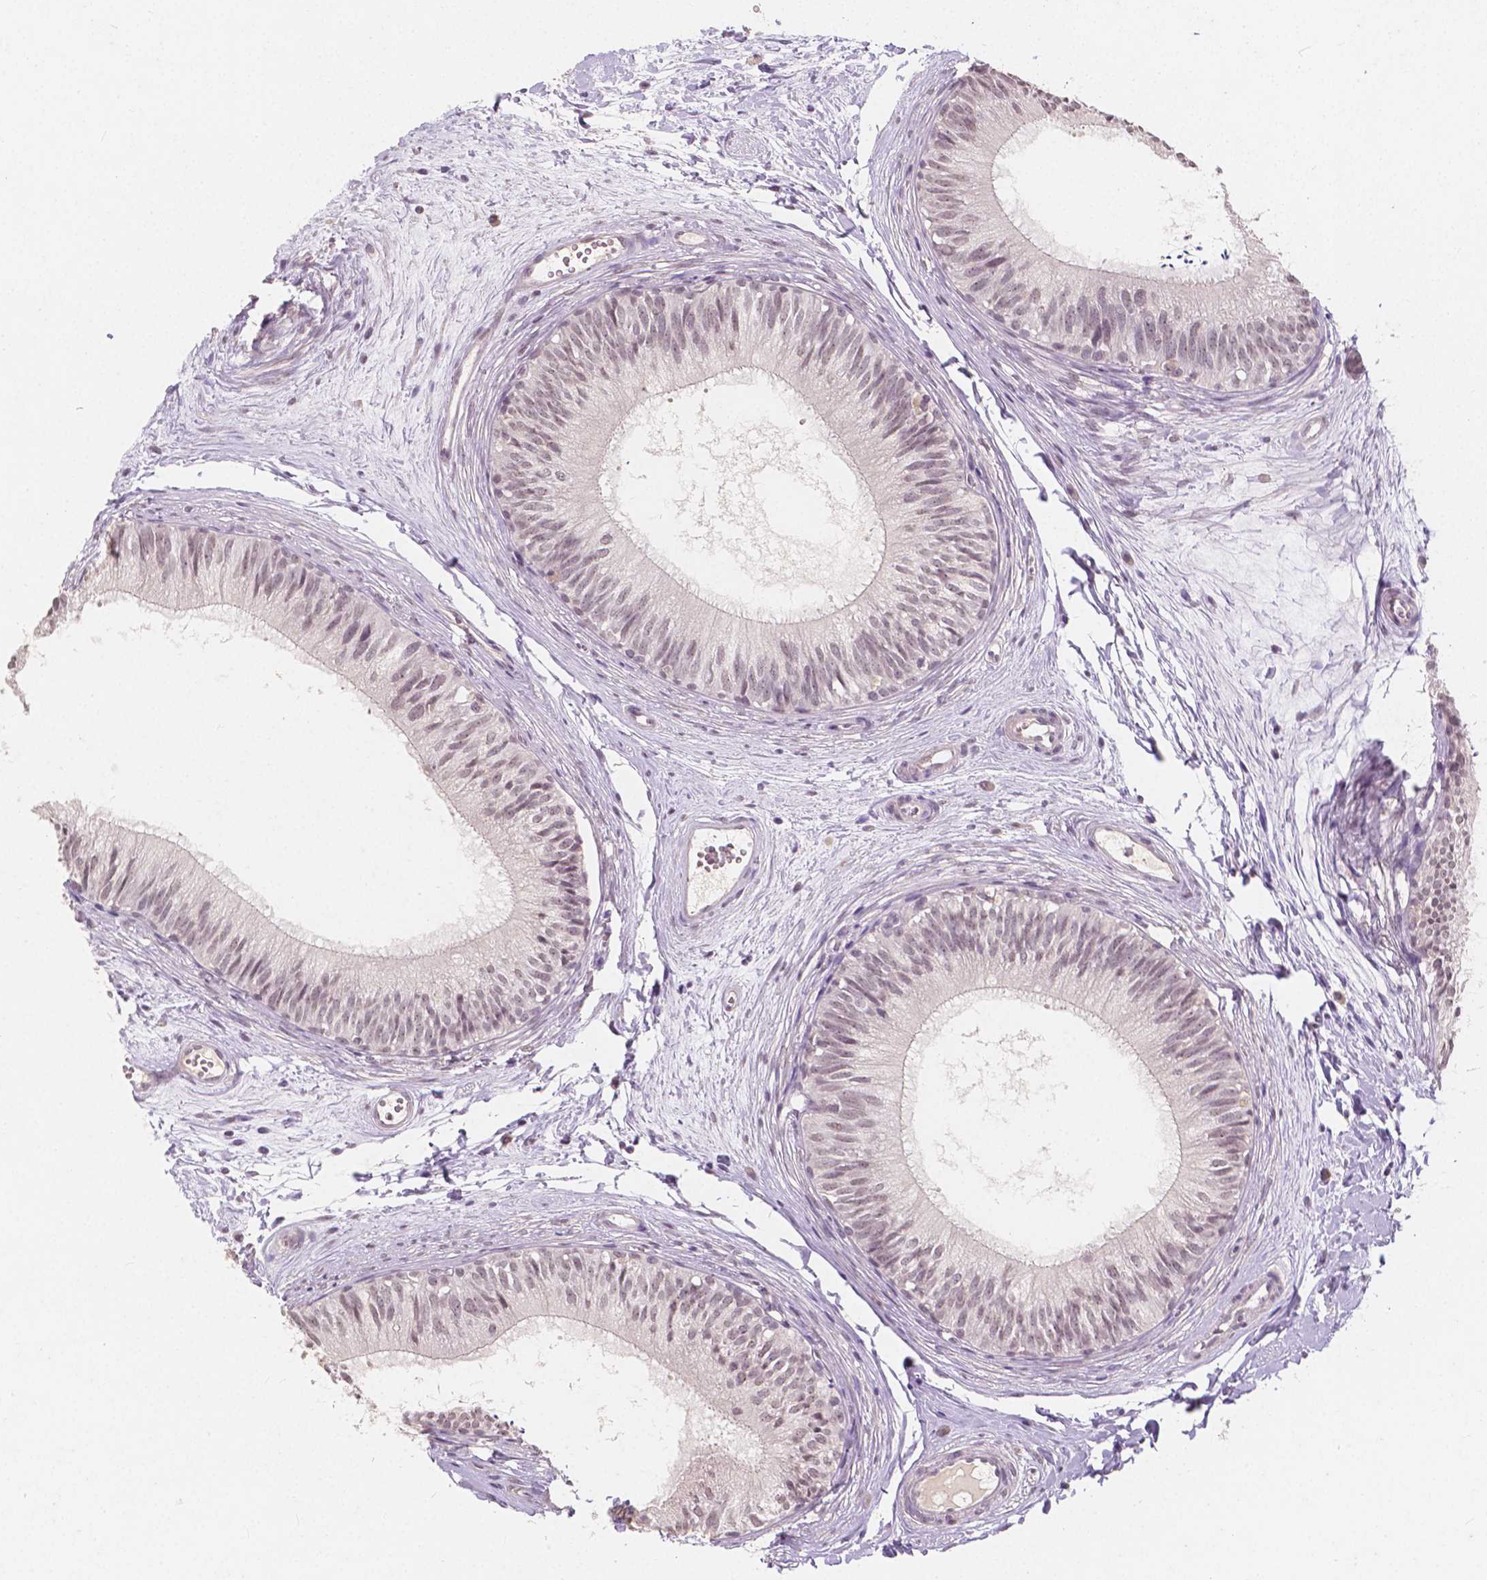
{"staining": {"intensity": "weak", "quantity": "25%-75%", "location": "nuclear"}, "tissue": "epididymis", "cell_type": "Glandular cells", "image_type": "normal", "snomed": [{"axis": "morphology", "description": "Normal tissue, NOS"}, {"axis": "topography", "description": "Epididymis"}], "caption": "Brown immunohistochemical staining in benign epididymis displays weak nuclear positivity in about 25%-75% of glandular cells.", "gene": "NOLC1", "patient": {"sex": "male", "age": 29}}